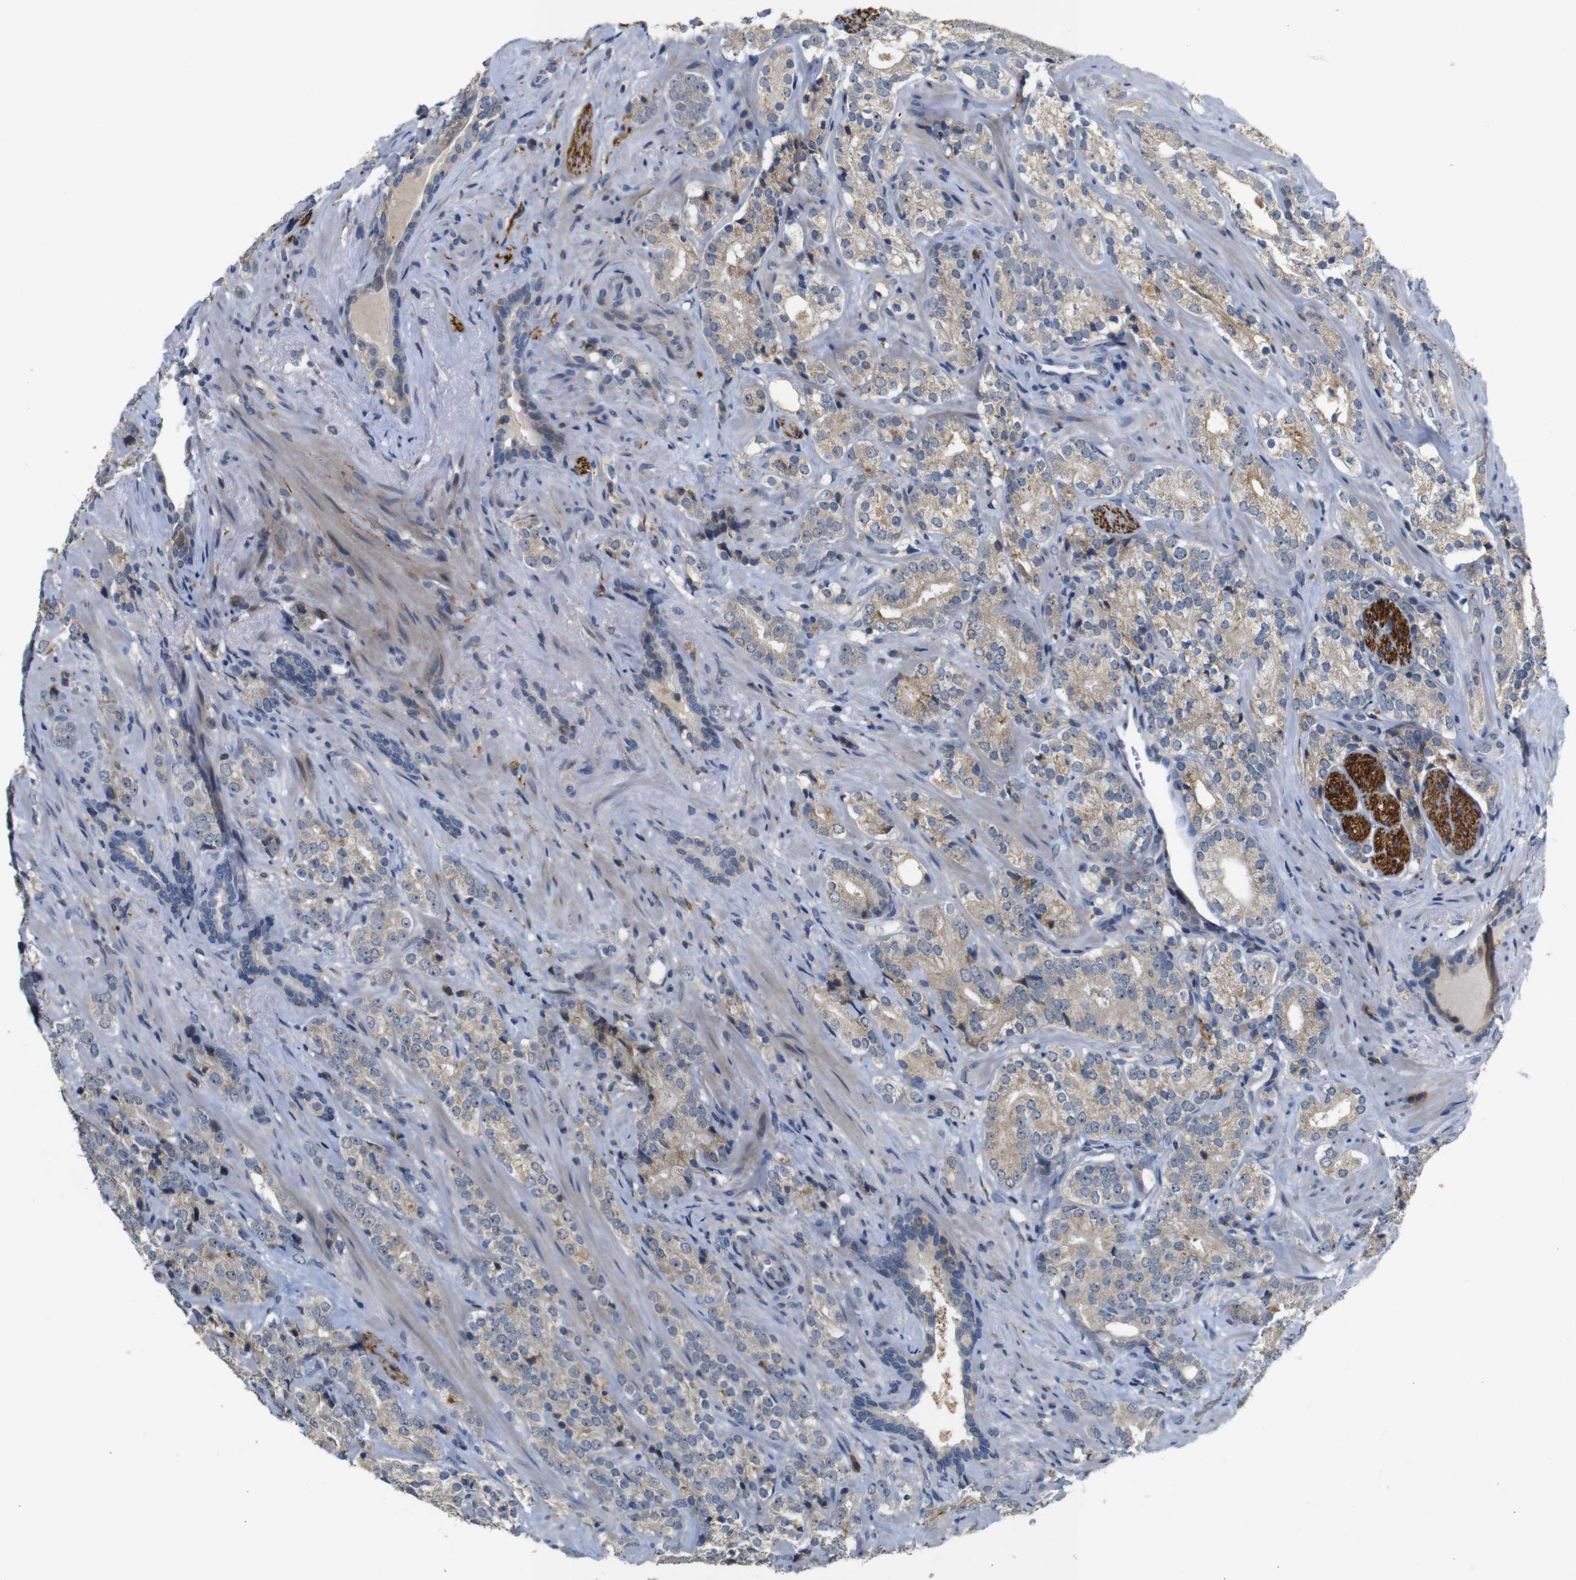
{"staining": {"intensity": "weak", "quantity": ">75%", "location": "cytoplasmic/membranous"}, "tissue": "prostate cancer", "cell_type": "Tumor cells", "image_type": "cancer", "snomed": [{"axis": "morphology", "description": "Adenocarcinoma, High grade"}, {"axis": "topography", "description": "Prostate"}], "caption": "This histopathology image exhibits prostate high-grade adenocarcinoma stained with immunohistochemistry to label a protein in brown. The cytoplasmic/membranous of tumor cells show weak positivity for the protein. Nuclei are counter-stained blue.", "gene": "MAGI2", "patient": {"sex": "male", "age": 71}}